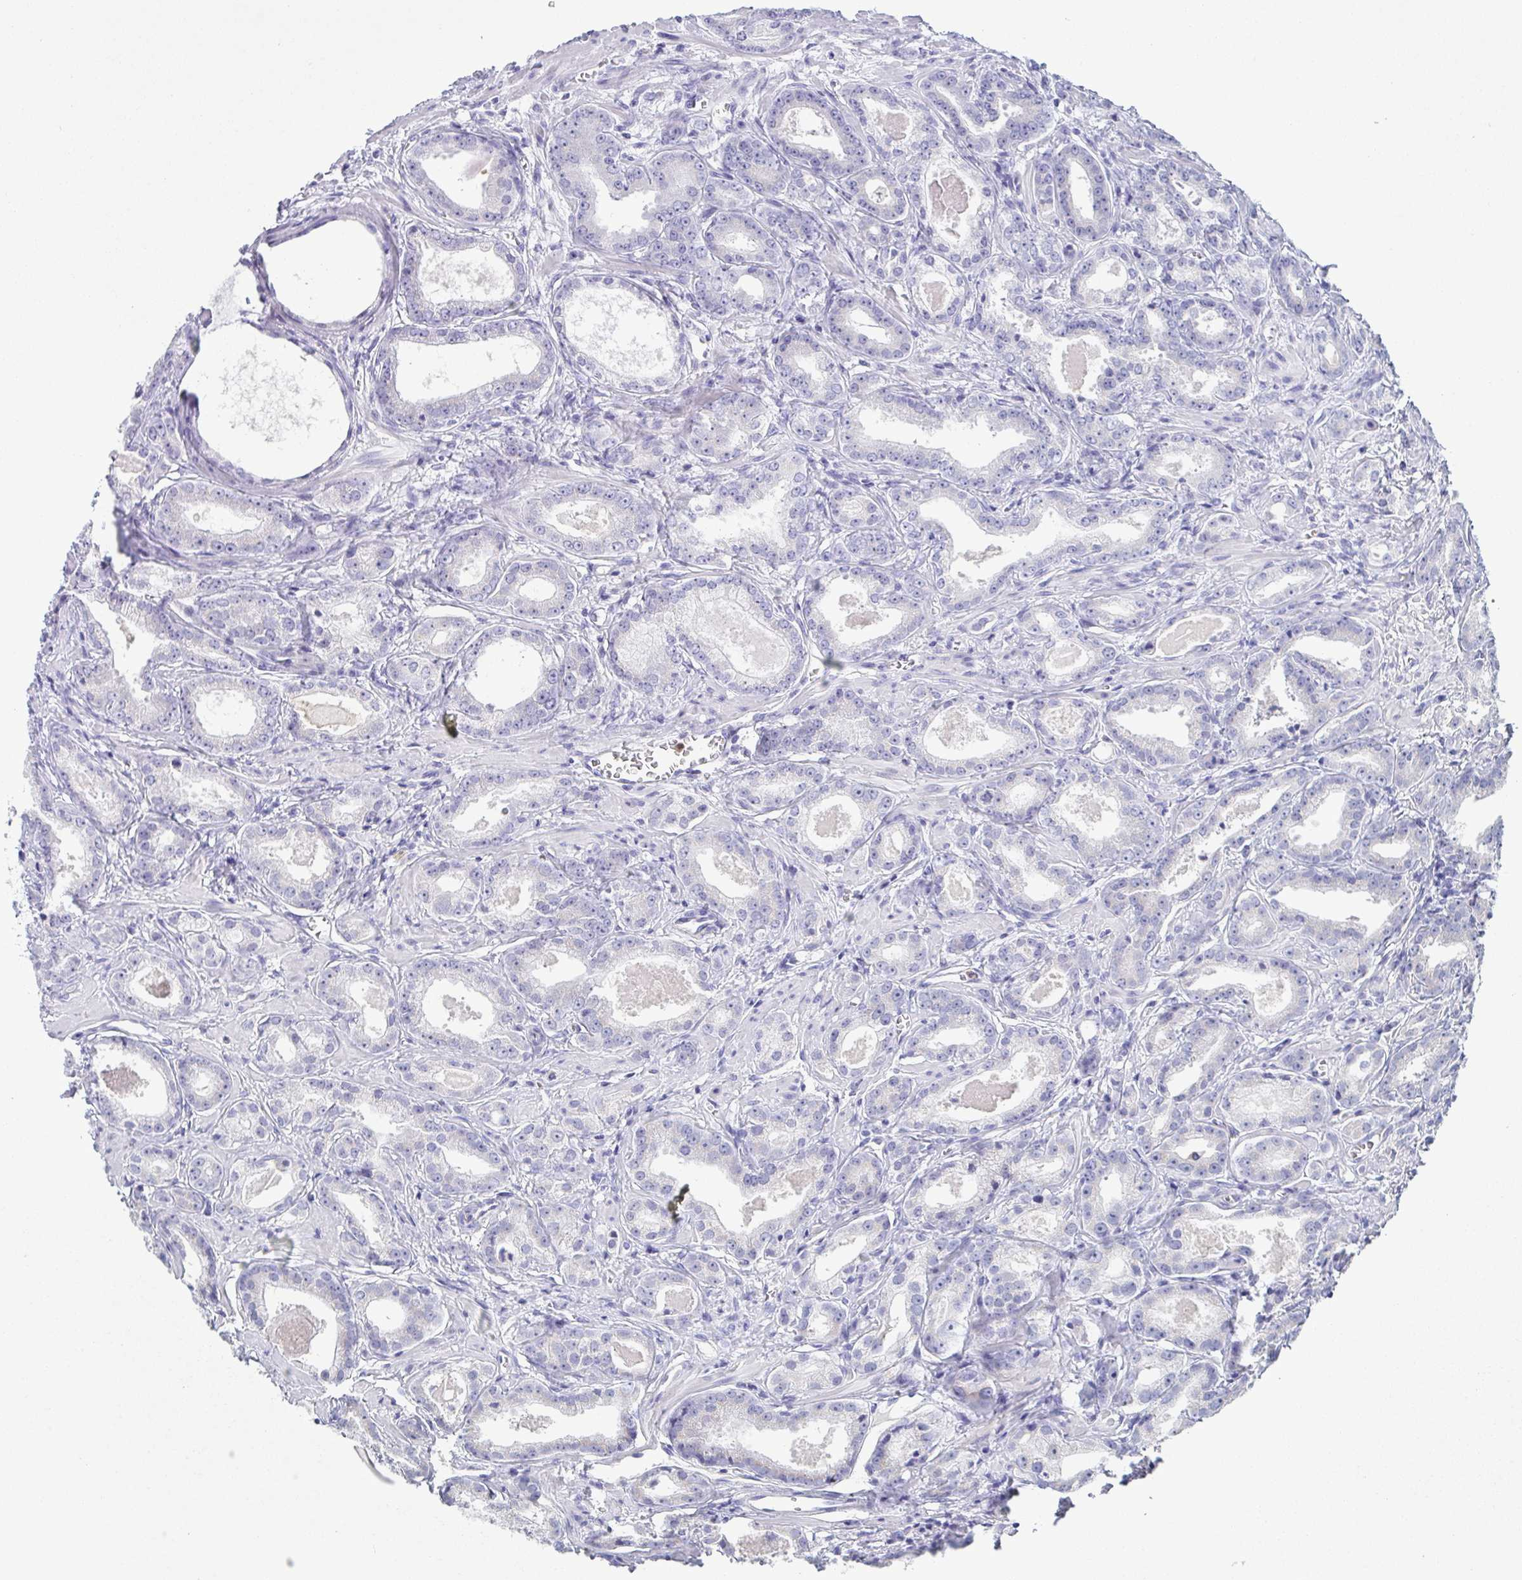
{"staining": {"intensity": "negative", "quantity": "none", "location": "none"}, "tissue": "prostate cancer", "cell_type": "Tumor cells", "image_type": "cancer", "snomed": [{"axis": "morphology", "description": "Adenocarcinoma, NOS"}, {"axis": "morphology", "description": "Adenocarcinoma, Low grade"}, {"axis": "topography", "description": "Prostate"}], "caption": "Protein analysis of prostate cancer (adenocarcinoma) reveals no significant expression in tumor cells.", "gene": "AZU1", "patient": {"sex": "male", "age": 64}}